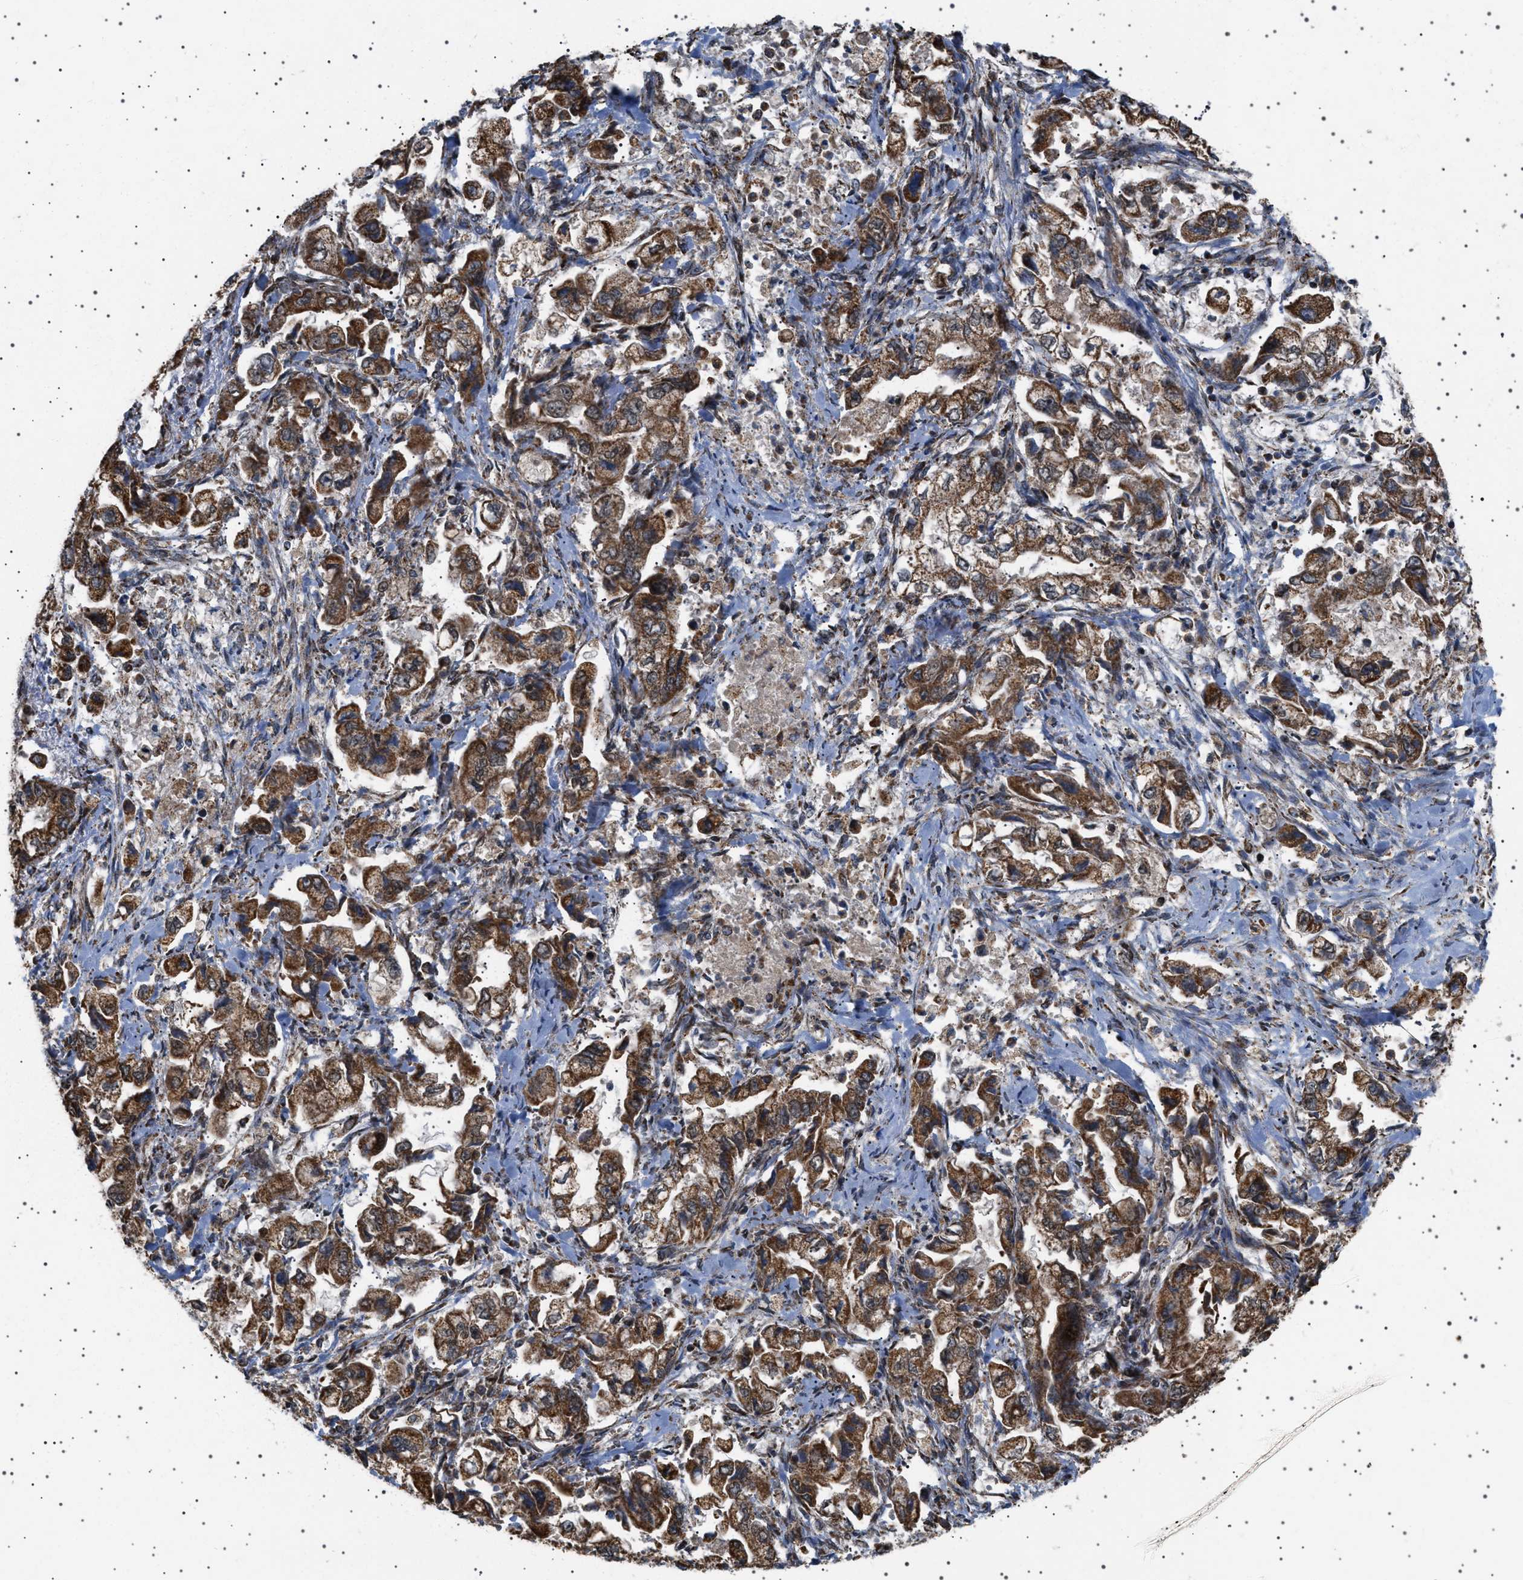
{"staining": {"intensity": "strong", "quantity": ">75%", "location": "cytoplasmic/membranous"}, "tissue": "stomach cancer", "cell_type": "Tumor cells", "image_type": "cancer", "snomed": [{"axis": "morphology", "description": "Normal tissue, NOS"}, {"axis": "morphology", "description": "Adenocarcinoma, NOS"}, {"axis": "topography", "description": "Stomach"}], "caption": "Immunohistochemical staining of stomach adenocarcinoma demonstrates high levels of strong cytoplasmic/membranous protein positivity in approximately >75% of tumor cells. Using DAB (brown) and hematoxylin (blue) stains, captured at high magnification using brightfield microscopy.", "gene": "MELK", "patient": {"sex": "male", "age": 62}}